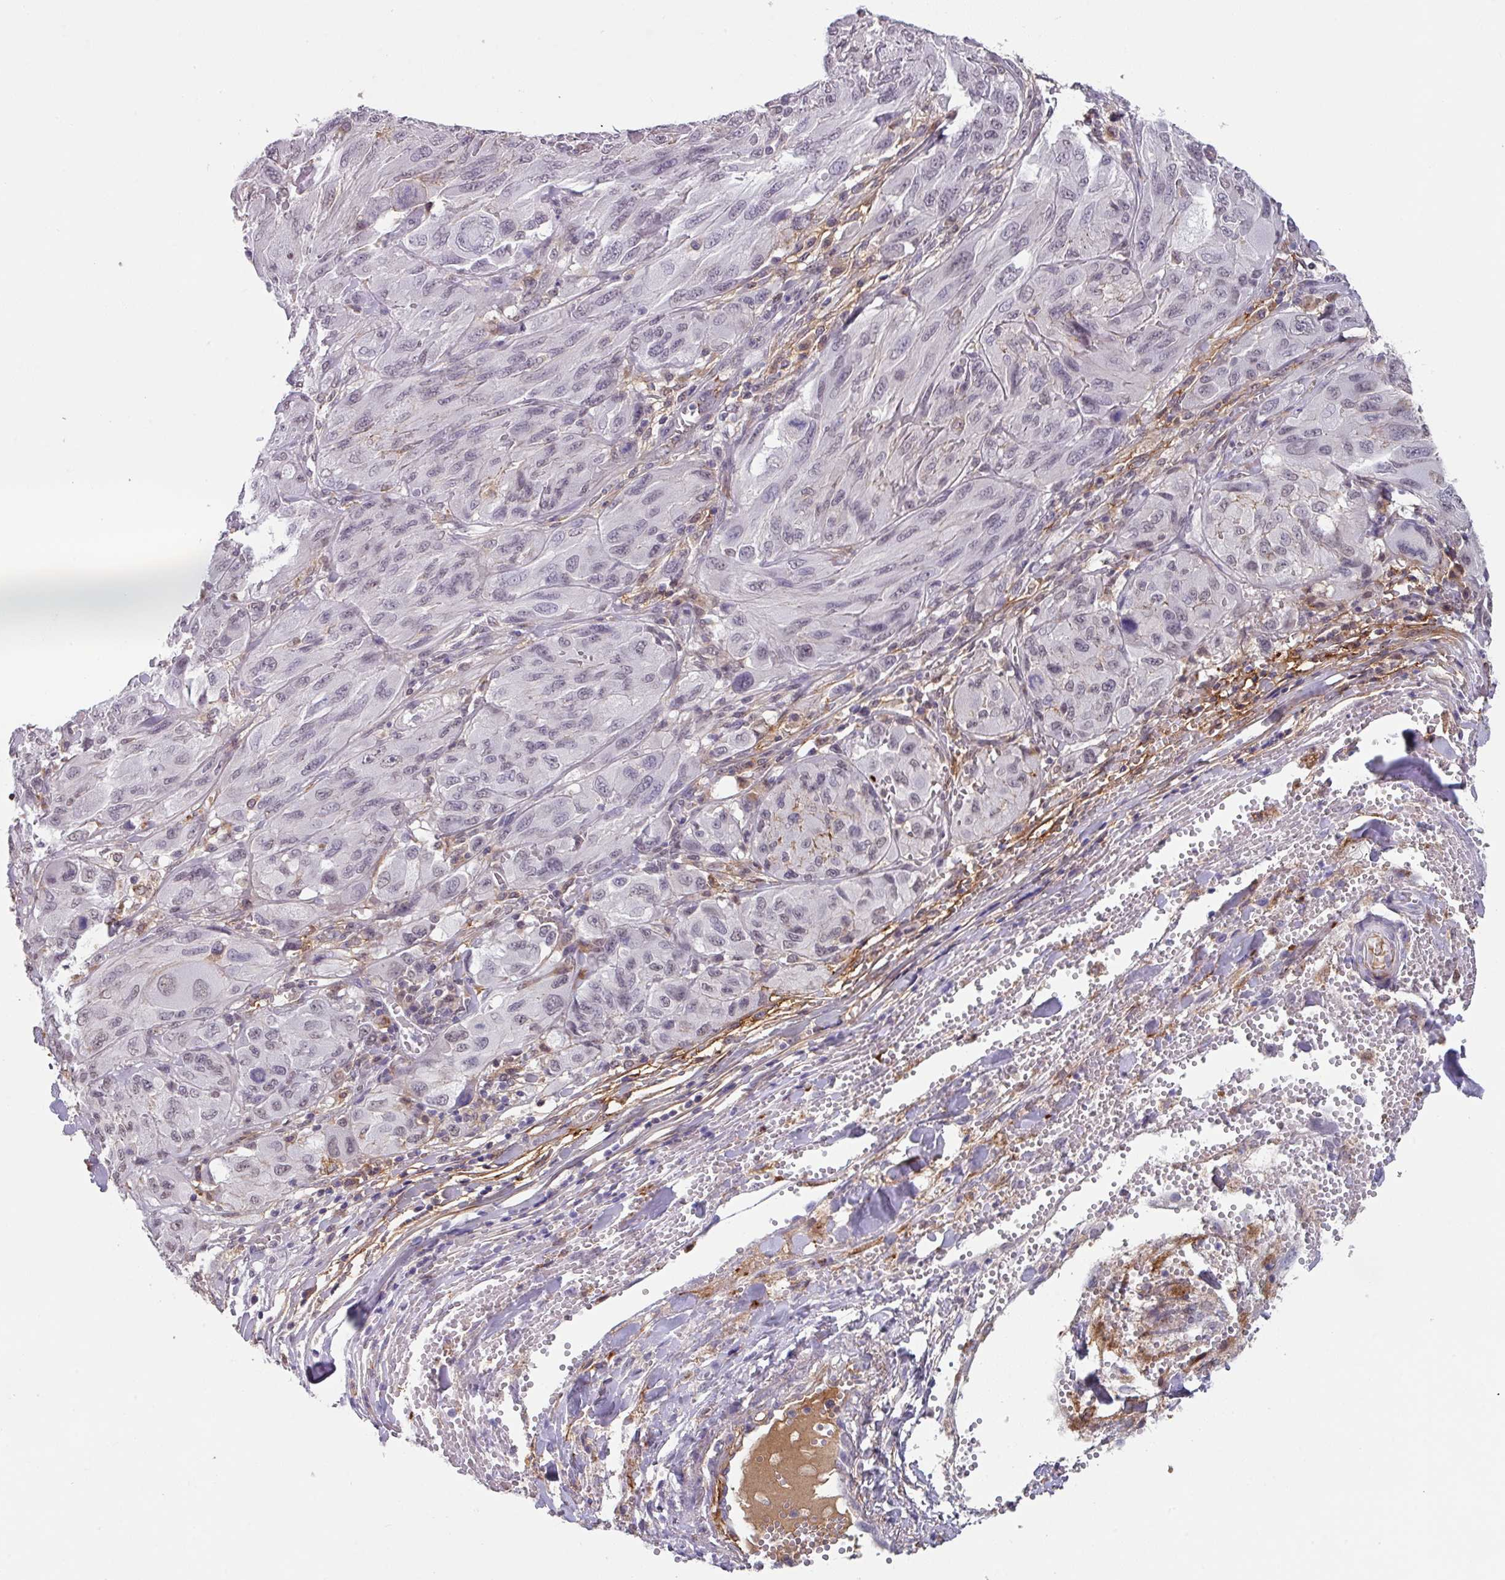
{"staining": {"intensity": "negative", "quantity": "none", "location": "none"}, "tissue": "melanoma", "cell_type": "Tumor cells", "image_type": "cancer", "snomed": [{"axis": "morphology", "description": "Malignant melanoma, NOS"}, {"axis": "topography", "description": "Skin"}], "caption": "Immunohistochemistry (IHC) of human malignant melanoma displays no expression in tumor cells.", "gene": "C1QB", "patient": {"sex": "female", "age": 91}}